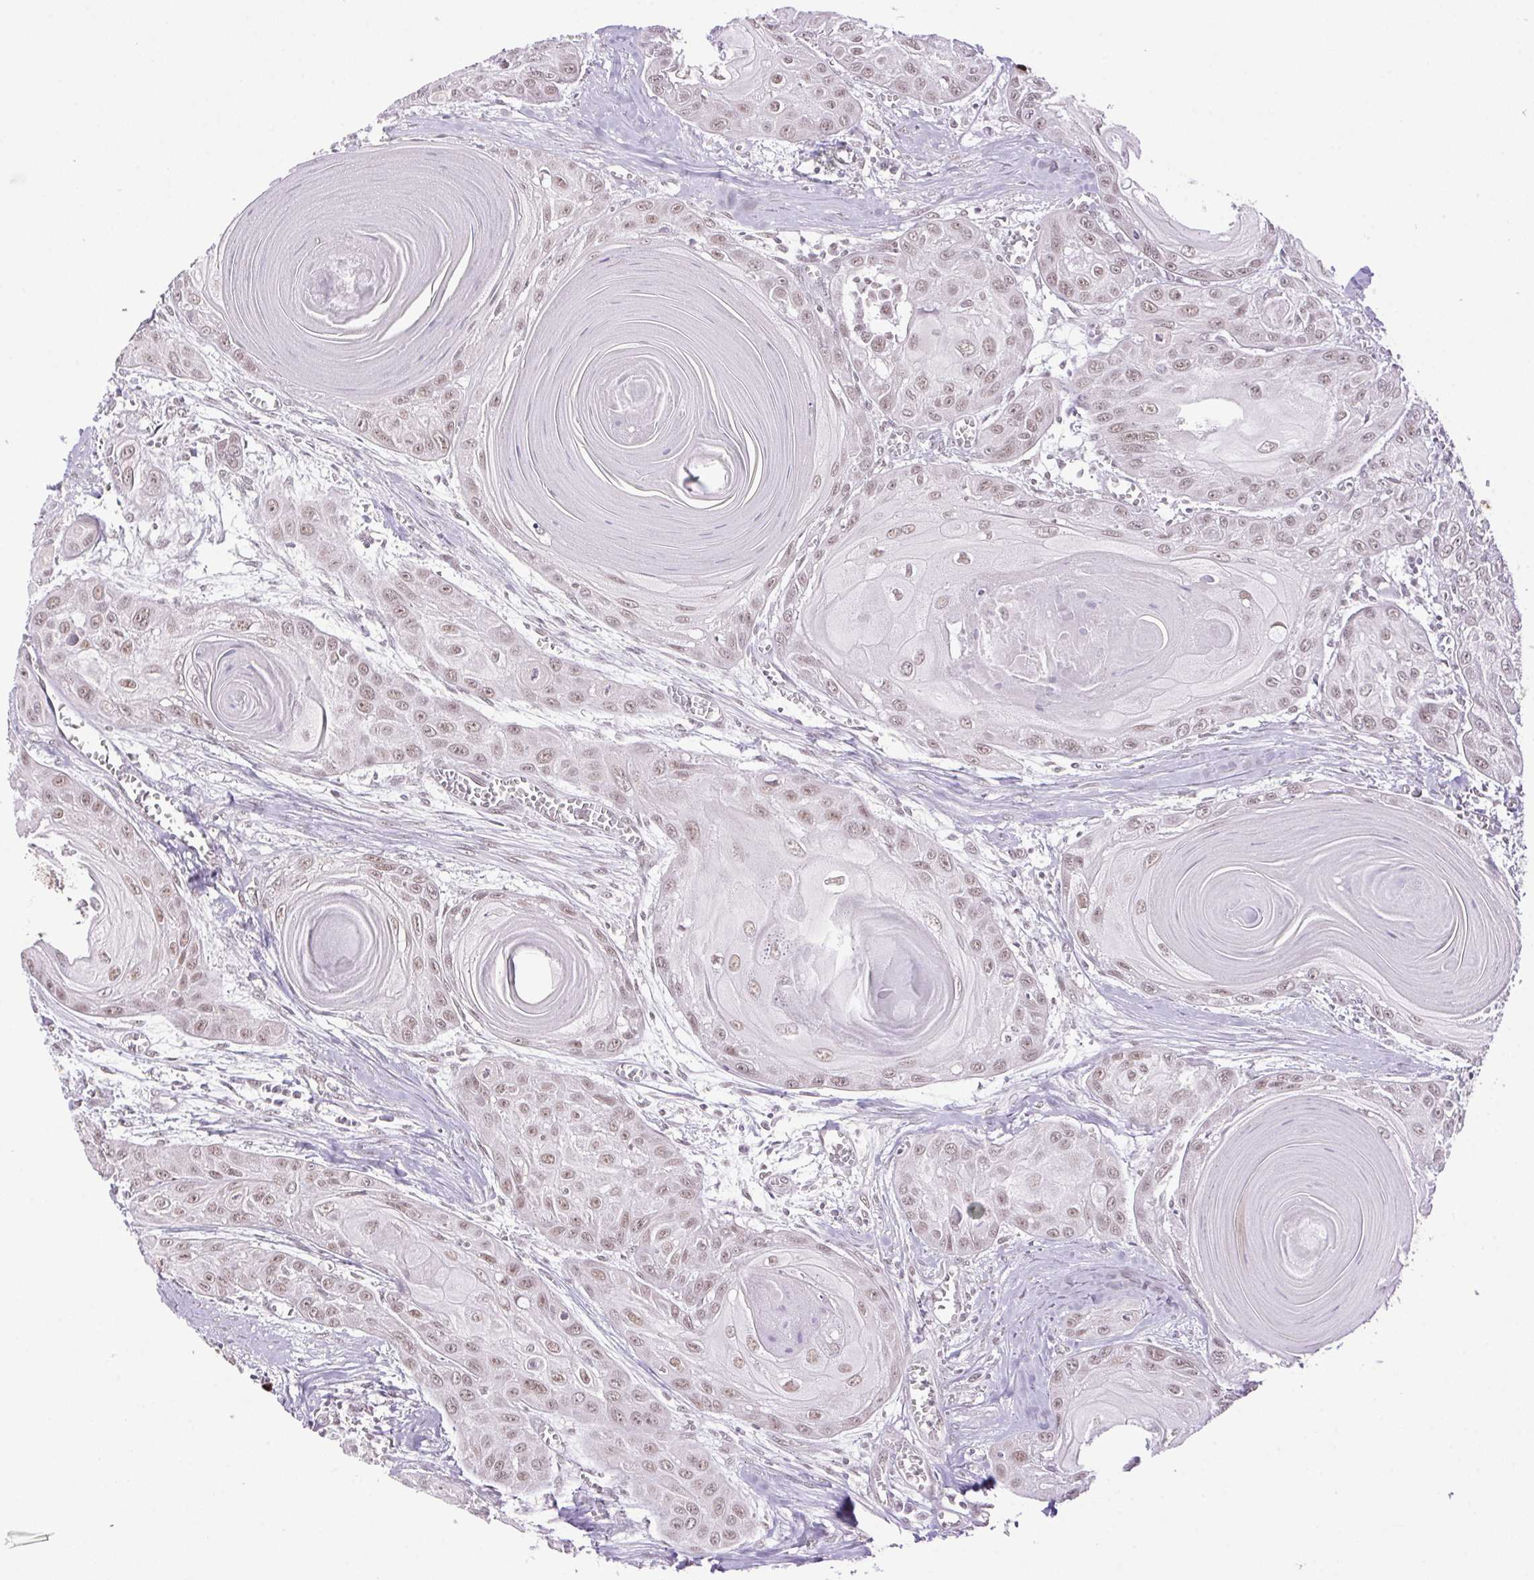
{"staining": {"intensity": "moderate", "quantity": "25%-75%", "location": "nuclear"}, "tissue": "head and neck cancer", "cell_type": "Tumor cells", "image_type": "cancer", "snomed": [{"axis": "morphology", "description": "Squamous cell carcinoma, NOS"}, {"axis": "topography", "description": "Oral tissue"}, {"axis": "topography", "description": "Head-Neck"}], "caption": "The micrograph displays staining of head and neck squamous cell carcinoma, revealing moderate nuclear protein positivity (brown color) within tumor cells. Using DAB (brown) and hematoxylin (blue) stains, captured at high magnification using brightfield microscopy.", "gene": "ZNF207", "patient": {"sex": "male", "age": 71}}